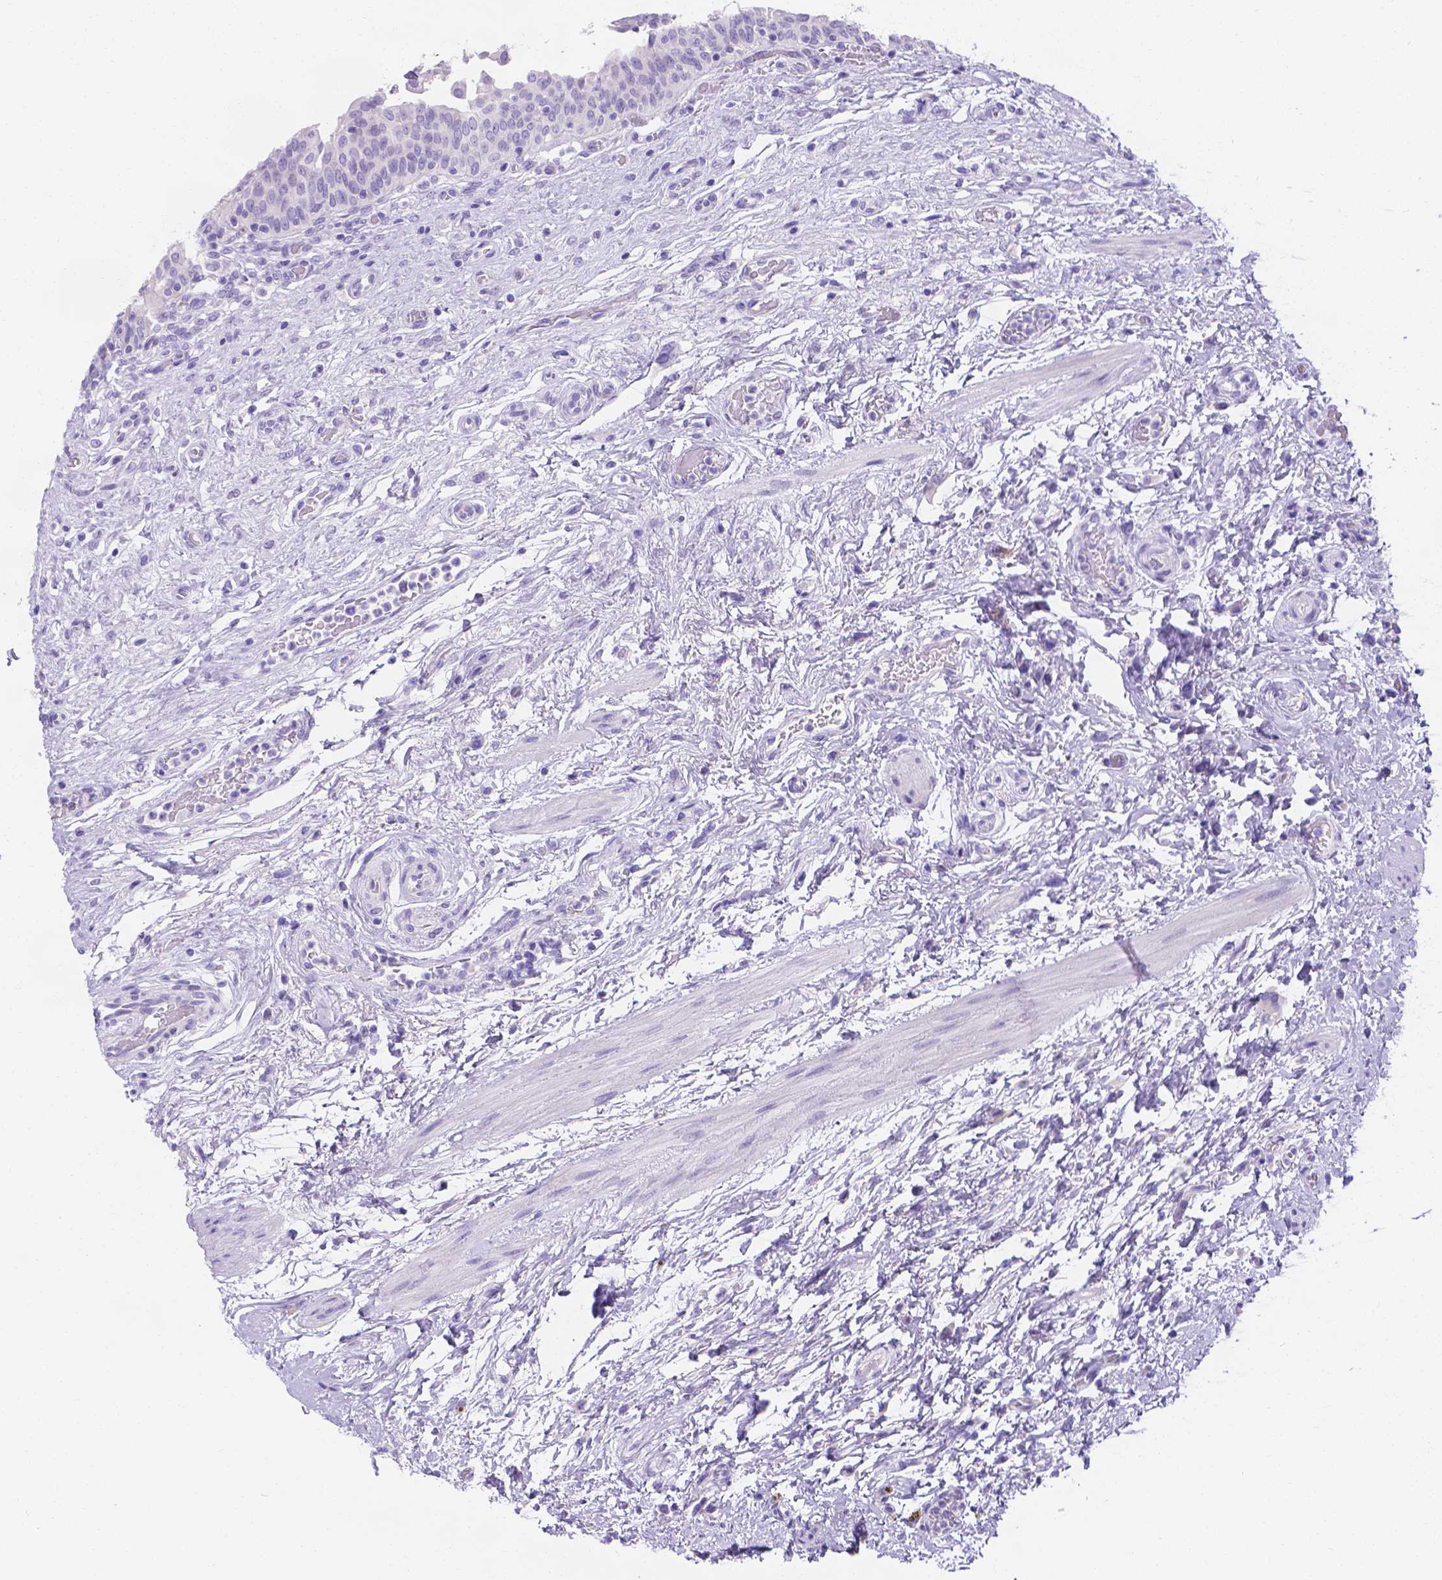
{"staining": {"intensity": "negative", "quantity": "none", "location": "none"}, "tissue": "urinary bladder", "cell_type": "Urothelial cells", "image_type": "normal", "snomed": [{"axis": "morphology", "description": "Normal tissue, NOS"}, {"axis": "topography", "description": "Urinary bladder"}], "caption": "Photomicrograph shows no significant protein expression in urothelial cells of normal urinary bladder. Nuclei are stained in blue.", "gene": "MLN", "patient": {"sex": "male", "age": 69}}